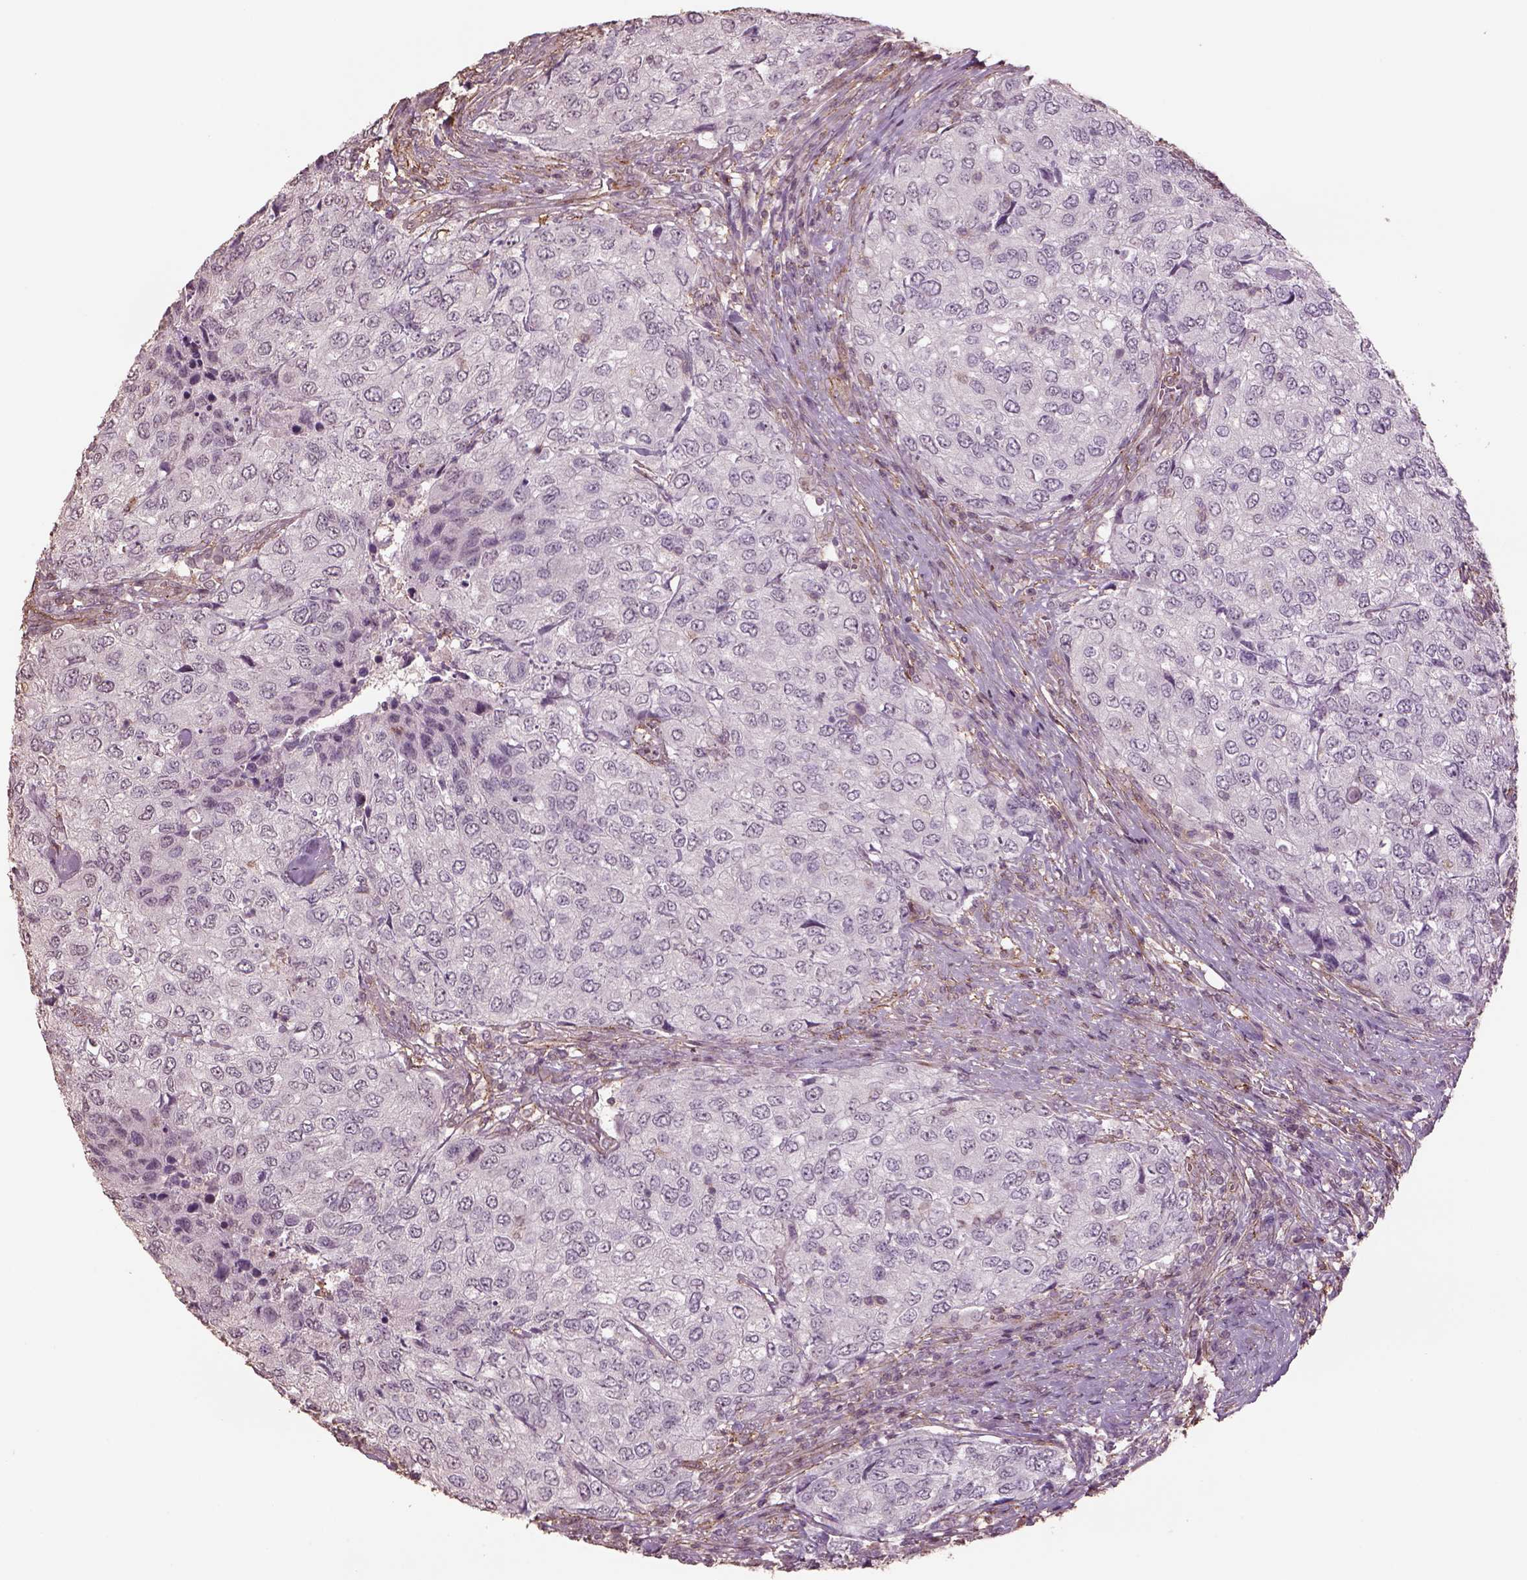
{"staining": {"intensity": "negative", "quantity": "none", "location": "none"}, "tissue": "urothelial cancer", "cell_type": "Tumor cells", "image_type": "cancer", "snomed": [{"axis": "morphology", "description": "Urothelial carcinoma, High grade"}, {"axis": "topography", "description": "Urinary bladder"}], "caption": "Human urothelial cancer stained for a protein using immunohistochemistry exhibits no expression in tumor cells.", "gene": "LIN7A", "patient": {"sex": "female", "age": 78}}